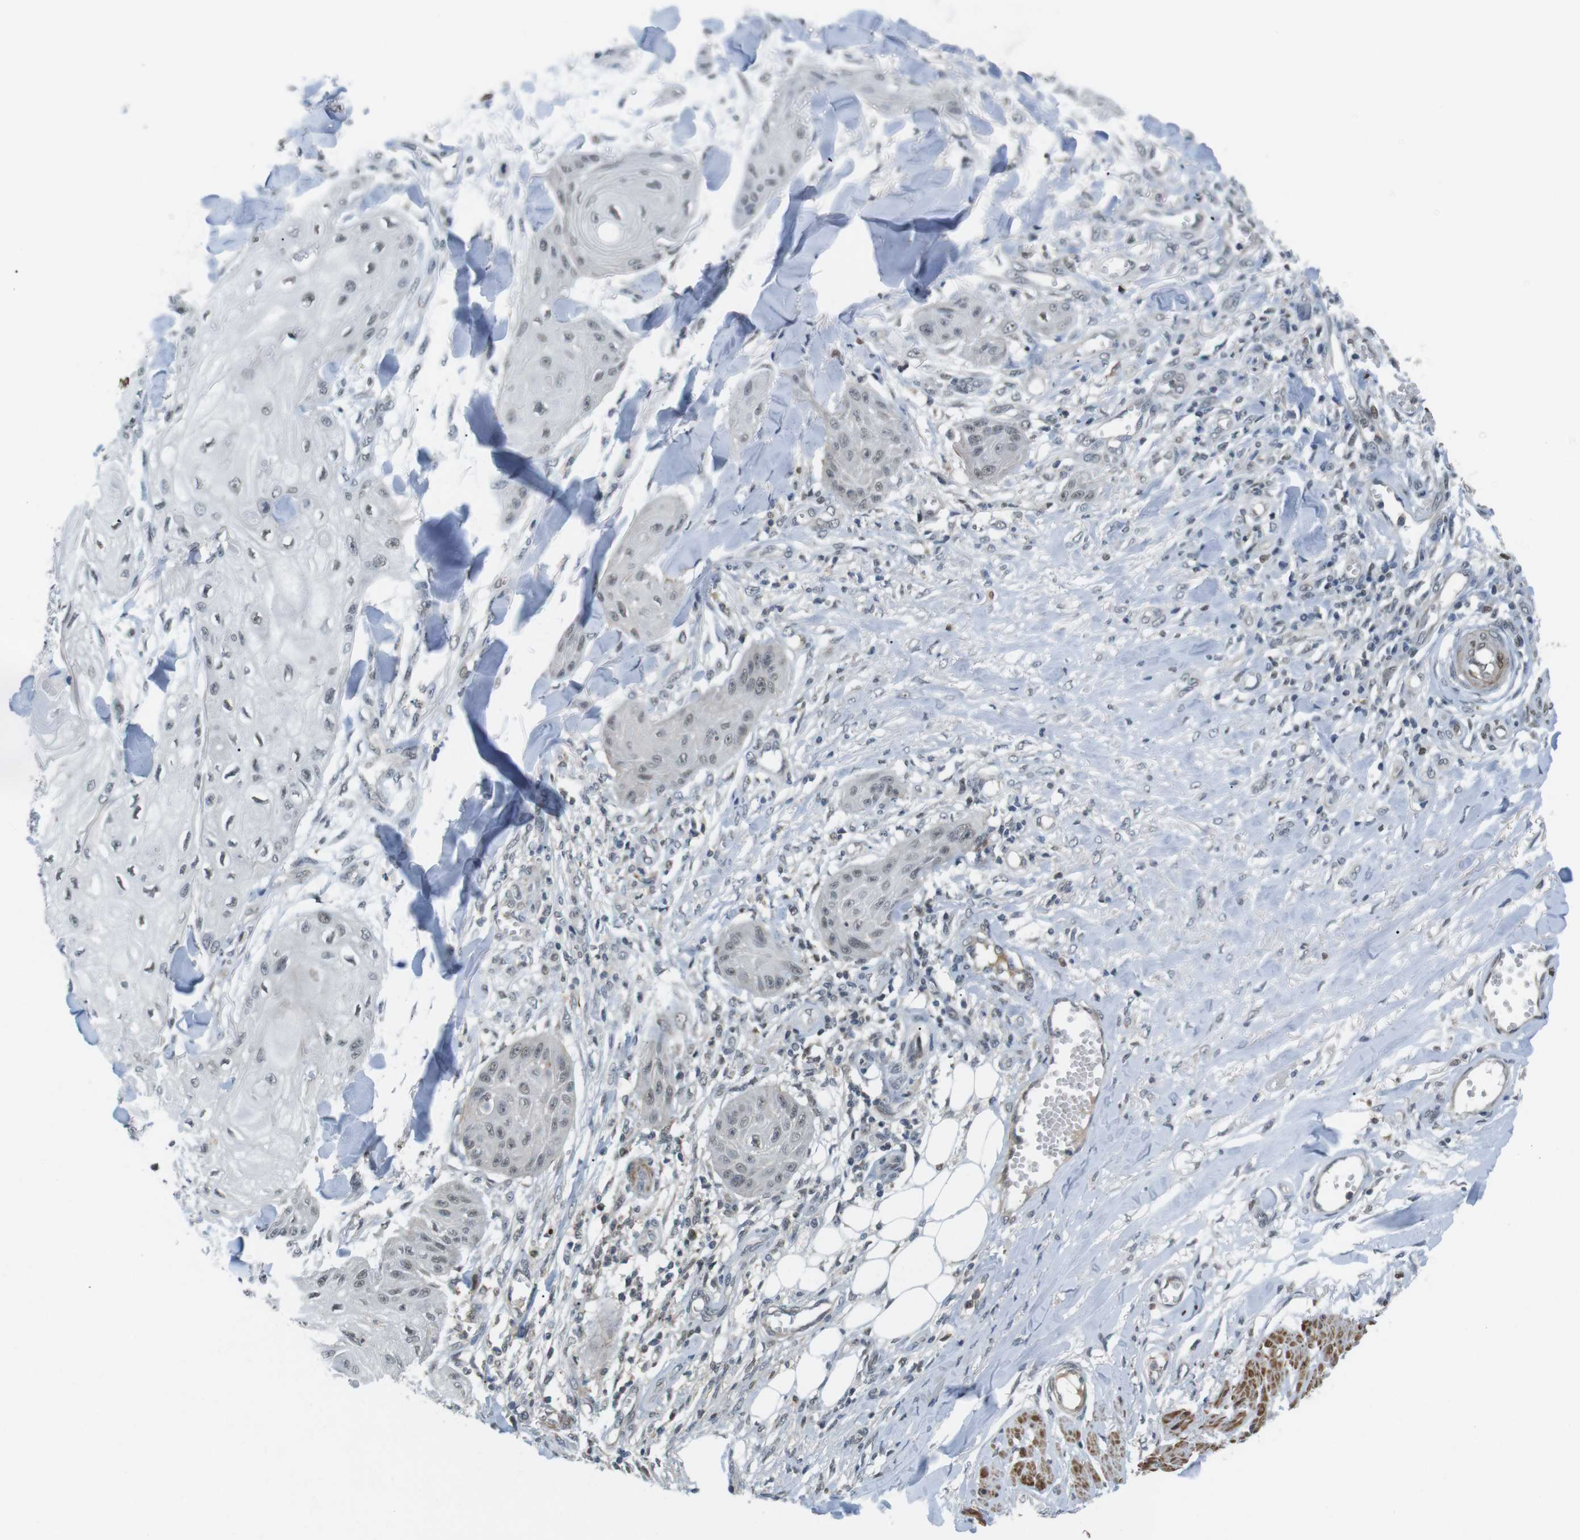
{"staining": {"intensity": "negative", "quantity": "none", "location": "none"}, "tissue": "skin cancer", "cell_type": "Tumor cells", "image_type": "cancer", "snomed": [{"axis": "morphology", "description": "Squamous cell carcinoma, NOS"}, {"axis": "topography", "description": "Skin"}], "caption": "A high-resolution photomicrograph shows IHC staining of skin cancer (squamous cell carcinoma), which reveals no significant staining in tumor cells.", "gene": "USP7", "patient": {"sex": "male", "age": 74}}